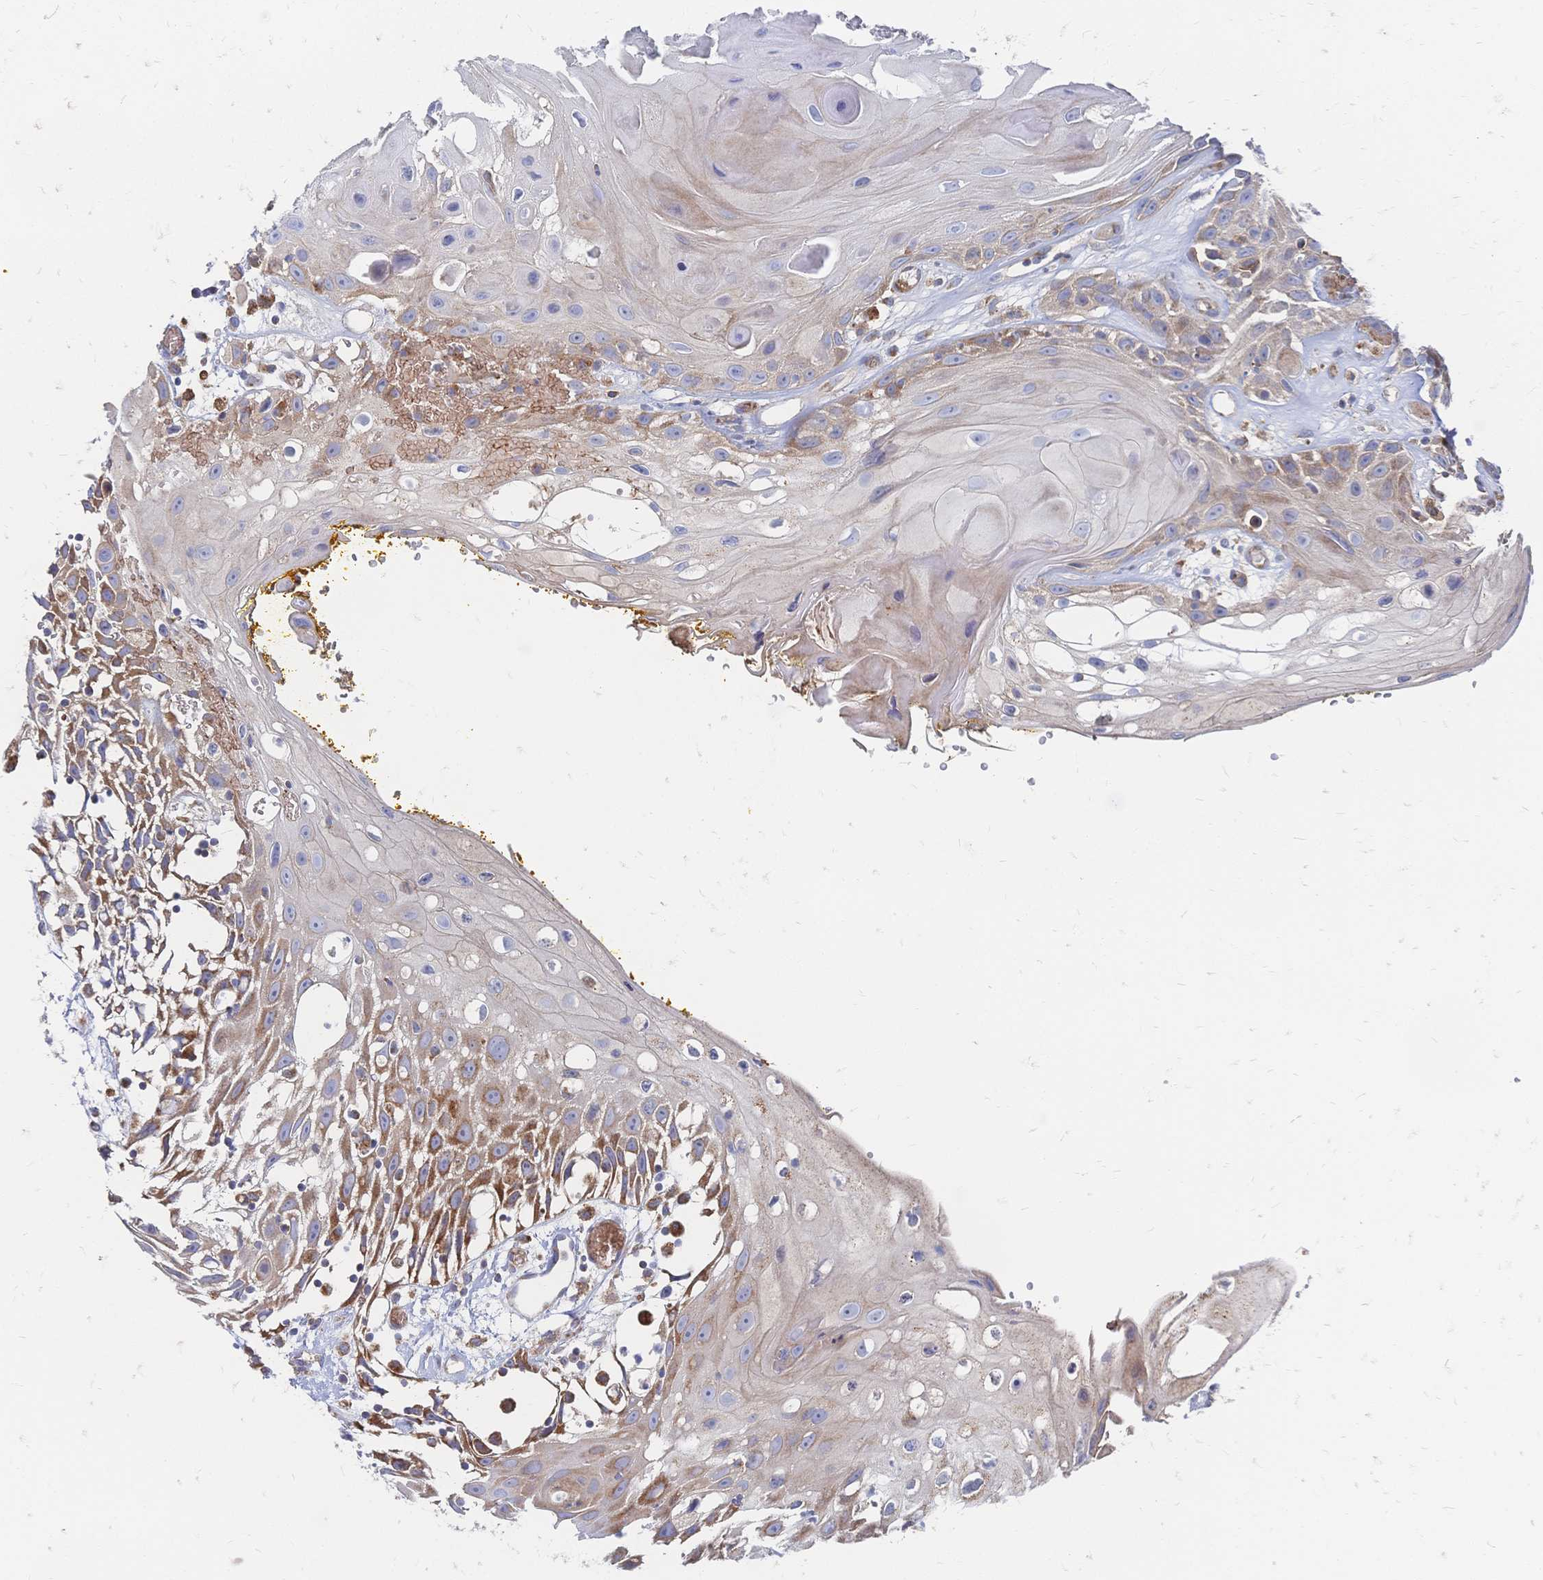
{"staining": {"intensity": "moderate", "quantity": "<25%", "location": "cytoplasmic/membranous"}, "tissue": "head and neck cancer", "cell_type": "Tumor cells", "image_type": "cancer", "snomed": [{"axis": "morphology", "description": "Squamous cell carcinoma, NOS"}, {"axis": "topography", "description": "Oral tissue"}, {"axis": "topography", "description": "Head-Neck"}], "caption": "Brown immunohistochemical staining in head and neck cancer exhibits moderate cytoplasmic/membranous expression in about <25% of tumor cells.", "gene": "SORBS1", "patient": {"sex": "male", "age": 49}}